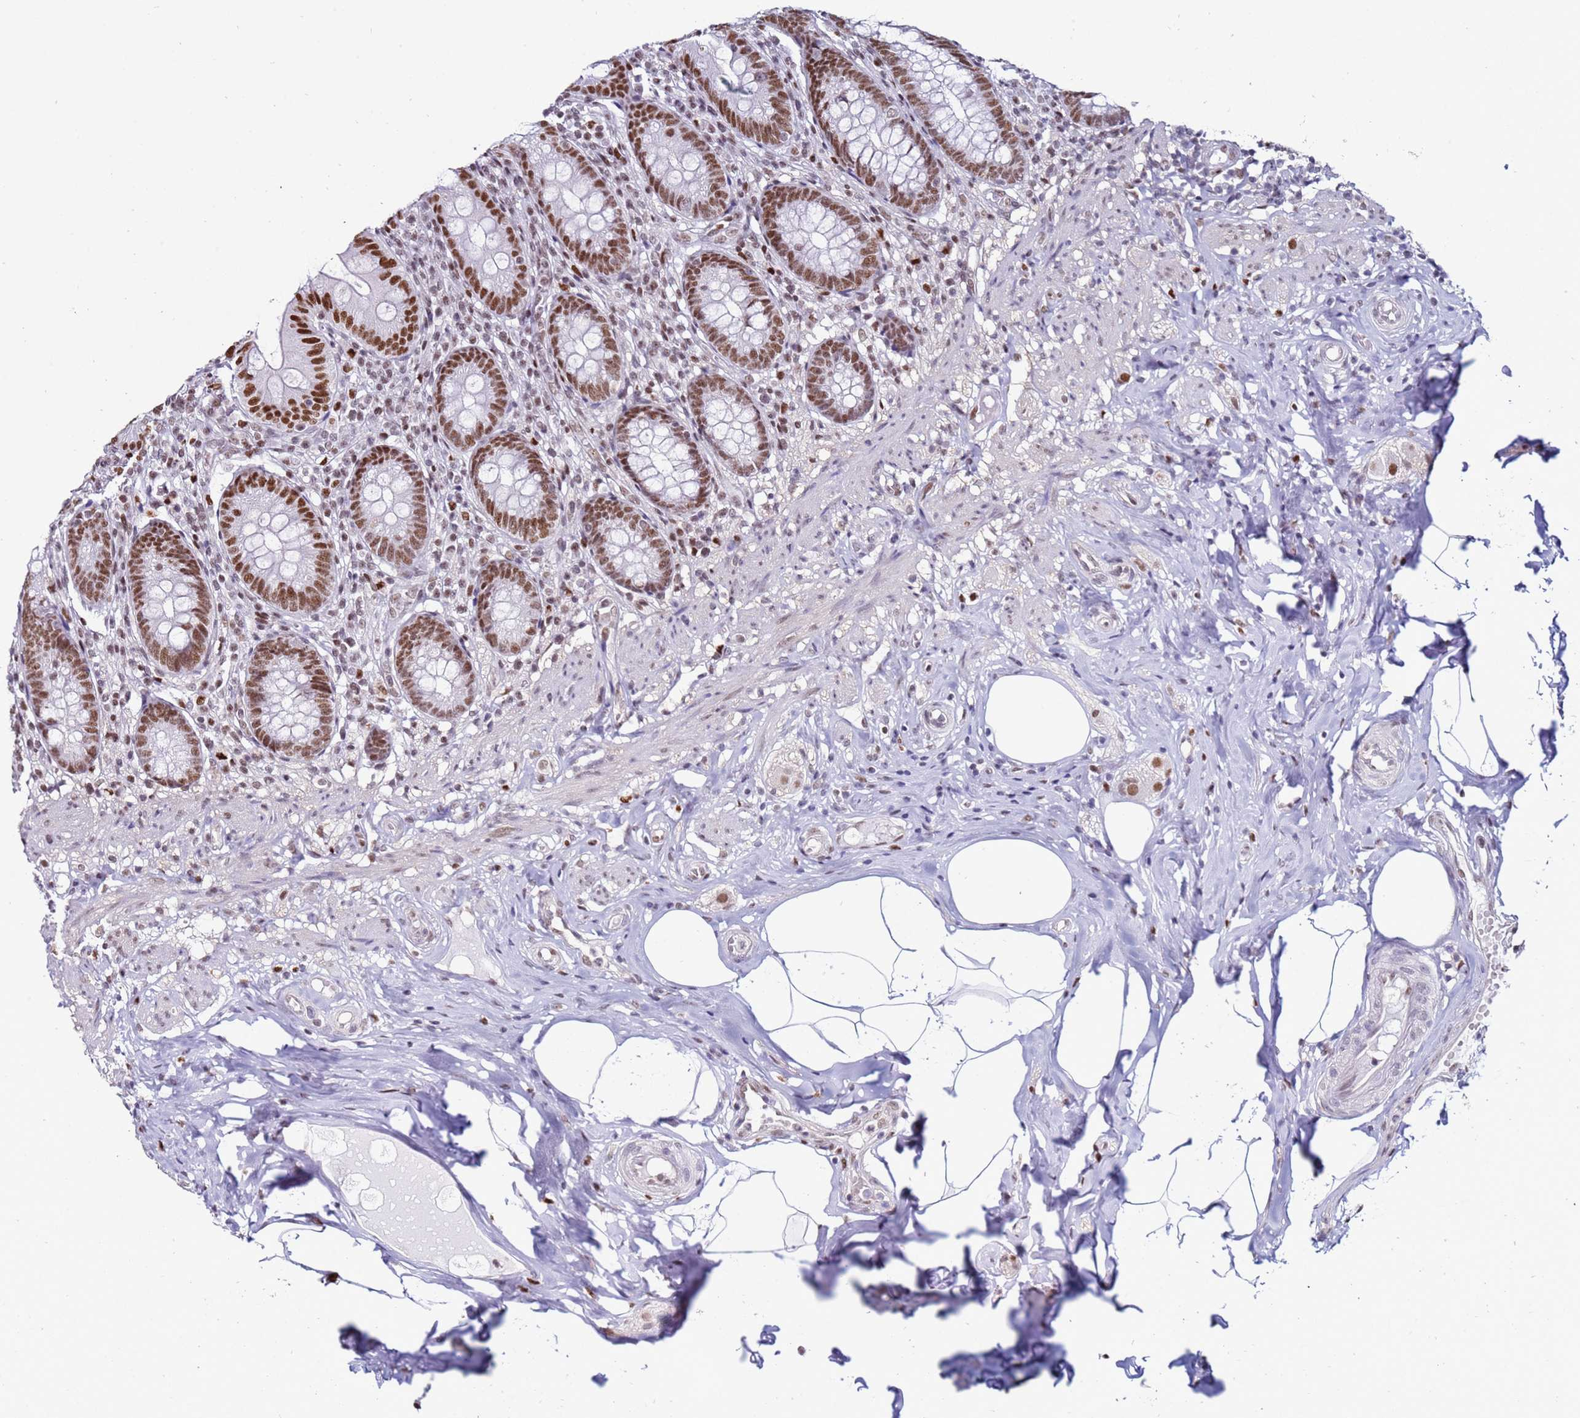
{"staining": {"intensity": "strong", "quantity": ">75%", "location": "nuclear"}, "tissue": "appendix", "cell_type": "Glandular cells", "image_type": "normal", "snomed": [{"axis": "morphology", "description": "Normal tissue, NOS"}, {"axis": "topography", "description": "Appendix"}], "caption": "Brown immunohistochemical staining in normal human appendix displays strong nuclear expression in approximately >75% of glandular cells. Immunohistochemistry (ihc) stains the protein of interest in brown and the nuclei are stained blue.", "gene": "KPNA4", "patient": {"sex": "male", "age": 55}}